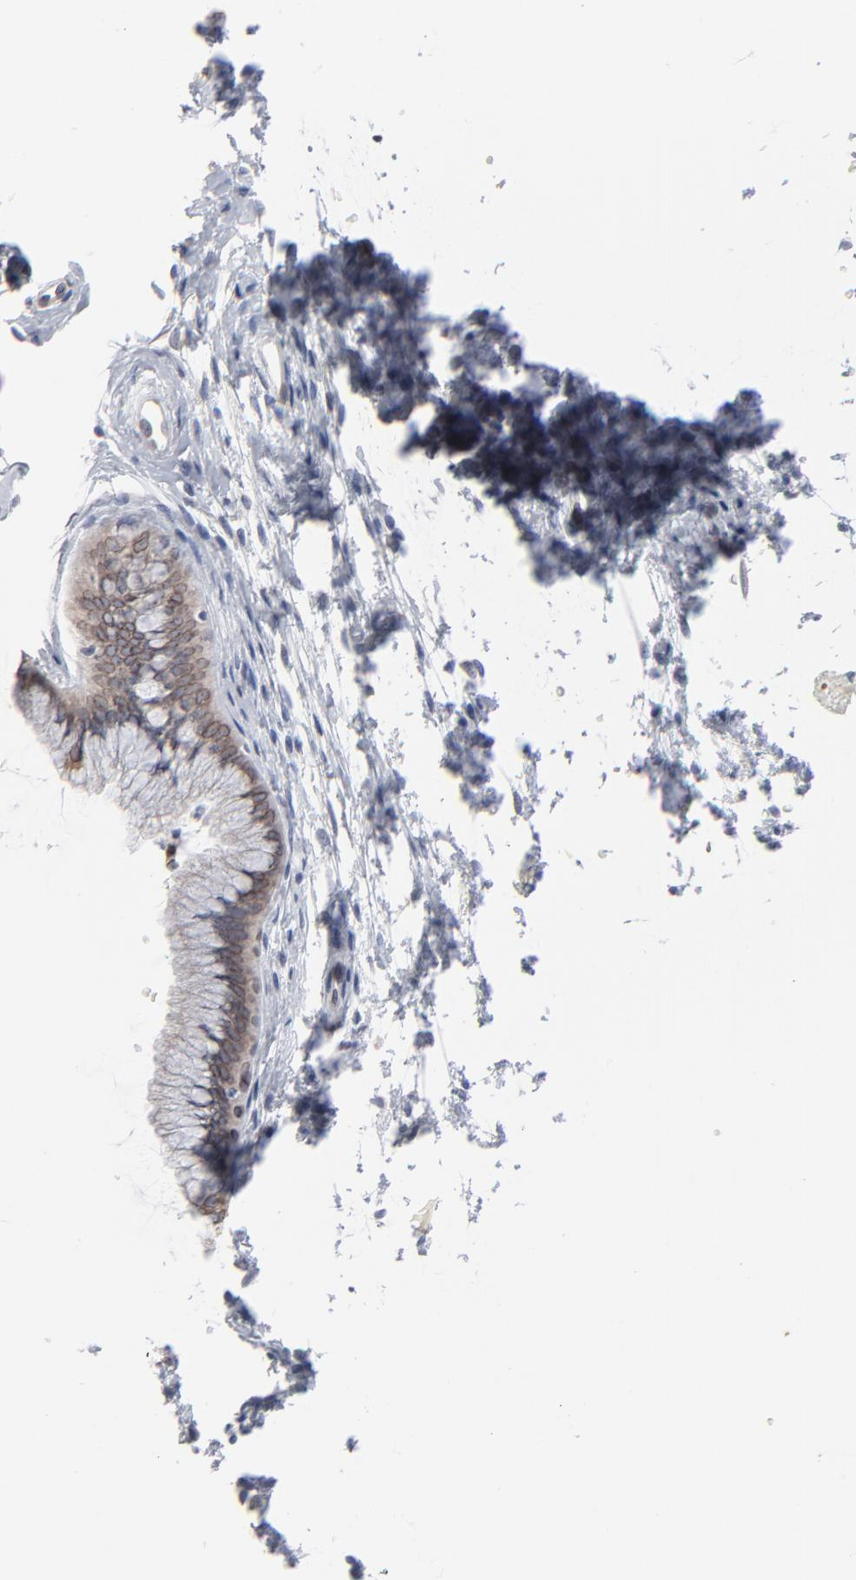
{"staining": {"intensity": "moderate", "quantity": ">75%", "location": "cytoplasmic/membranous,nuclear"}, "tissue": "cervix", "cell_type": "Glandular cells", "image_type": "normal", "snomed": [{"axis": "morphology", "description": "Normal tissue, NOS"}, {"axis": "topography", "description": "Cervix"}], "caption": "Protein staining reveals moderate cytoplasmic/membranous,nuclear positivity in approximately >75% of glandular cells in unremarkable cervix. (Stains: DAB in brown, nuclei in blue, Microscopy: brightfield microscopy at high magnification).", "gene": "SYNE2", "patient": {"sex": "female", "age": 39}}